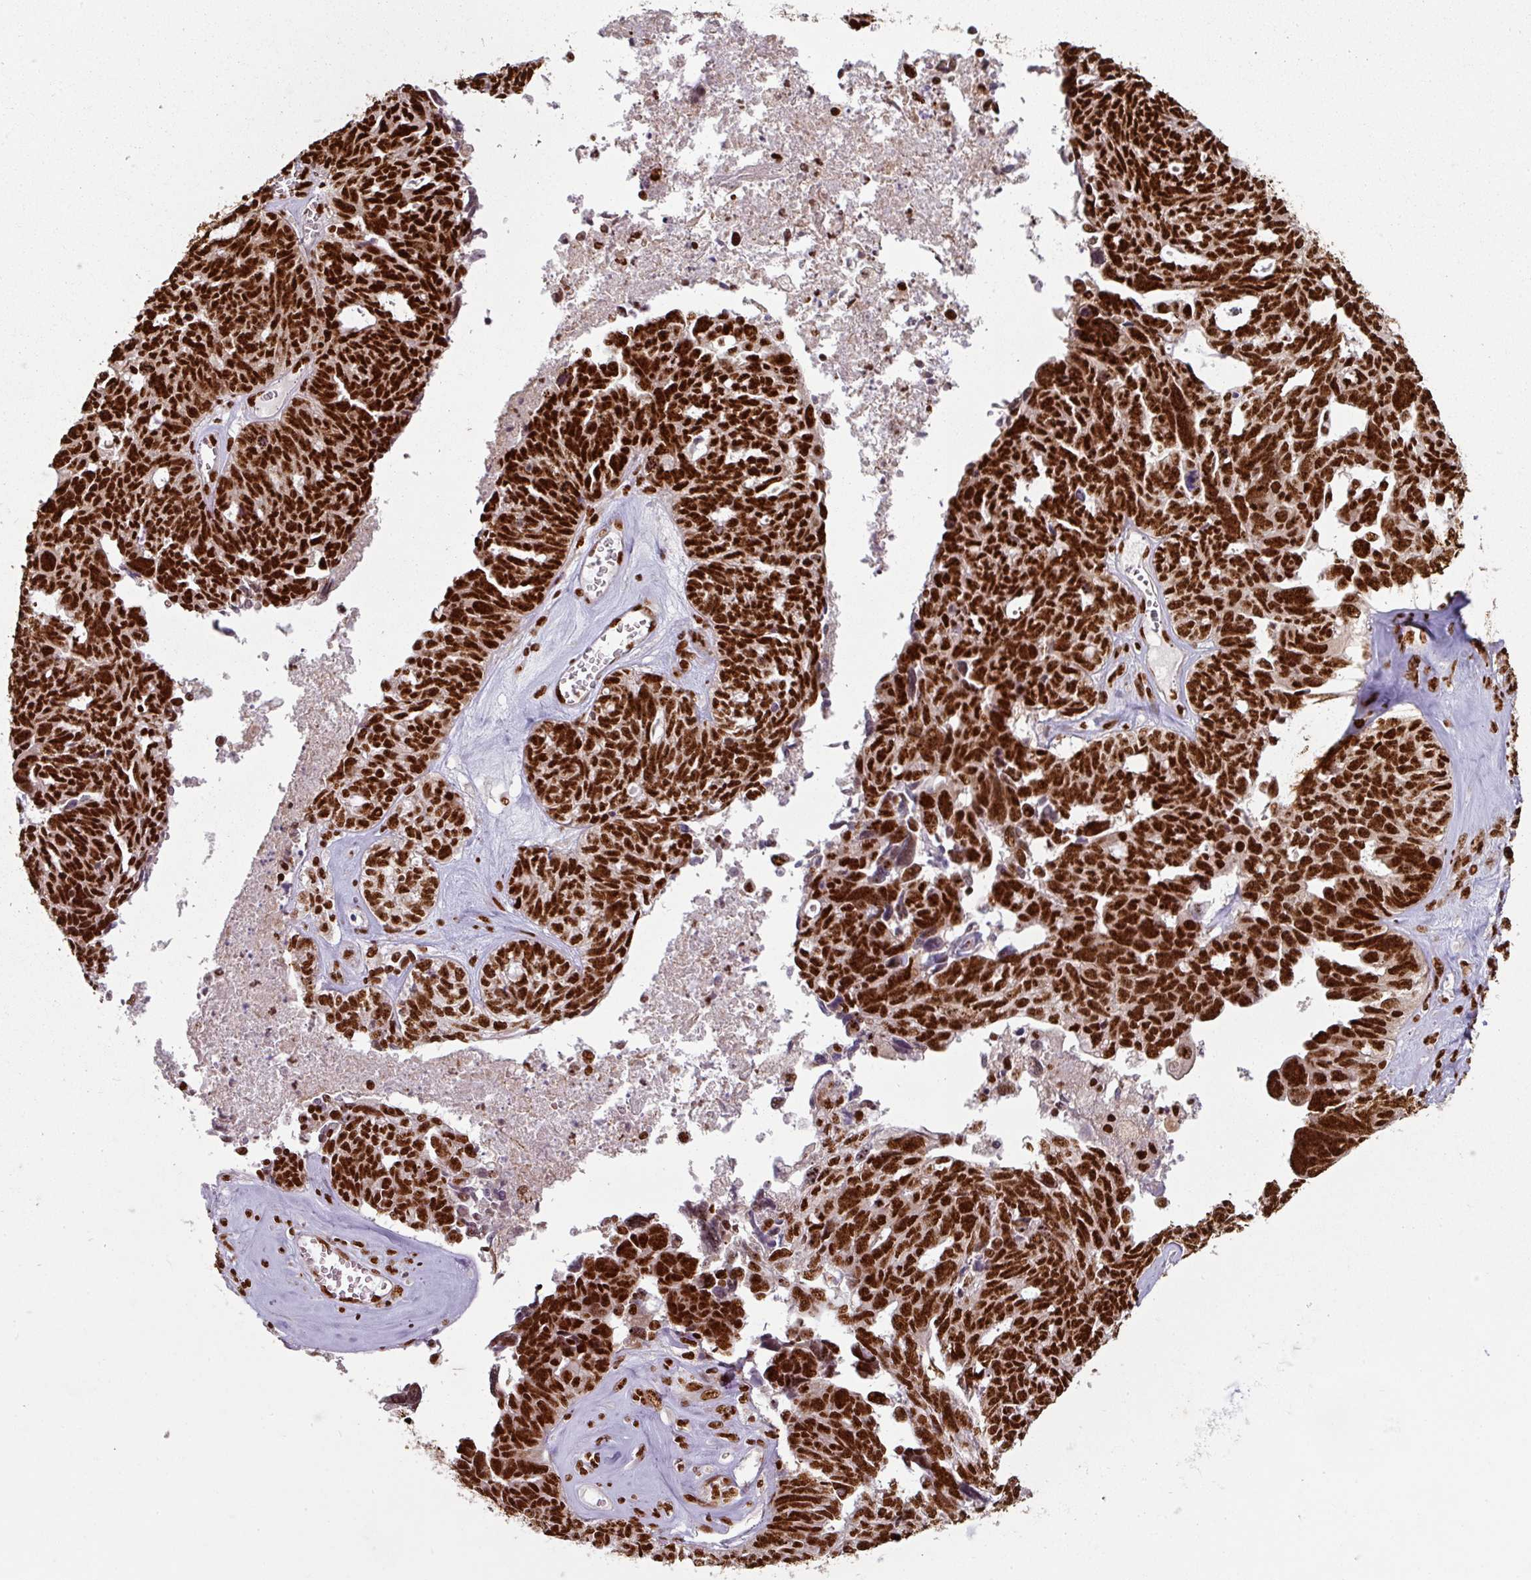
{"staining": {"intensity": "strong", "quantity": ">75%", "location": "nuclear"}, "tissue": "ovarian cancer", "cell_type": "Tumor cells", "image_type": "cancer", "snomed": [{"axis": "morphology", "description": "Cystadenocarcinoma, serous, NOS"}, {"axis": "topography", "description": "Ovary"}], "caption": "Immunohistochemical staining of human ovarian cancer (serous cystadenocarcinoma) displays high levels of strong nuclear protein expression in approximately >75% of tumor cells.", "gene": "SIK3", "patient": {"sex": "female", "age": 79}}